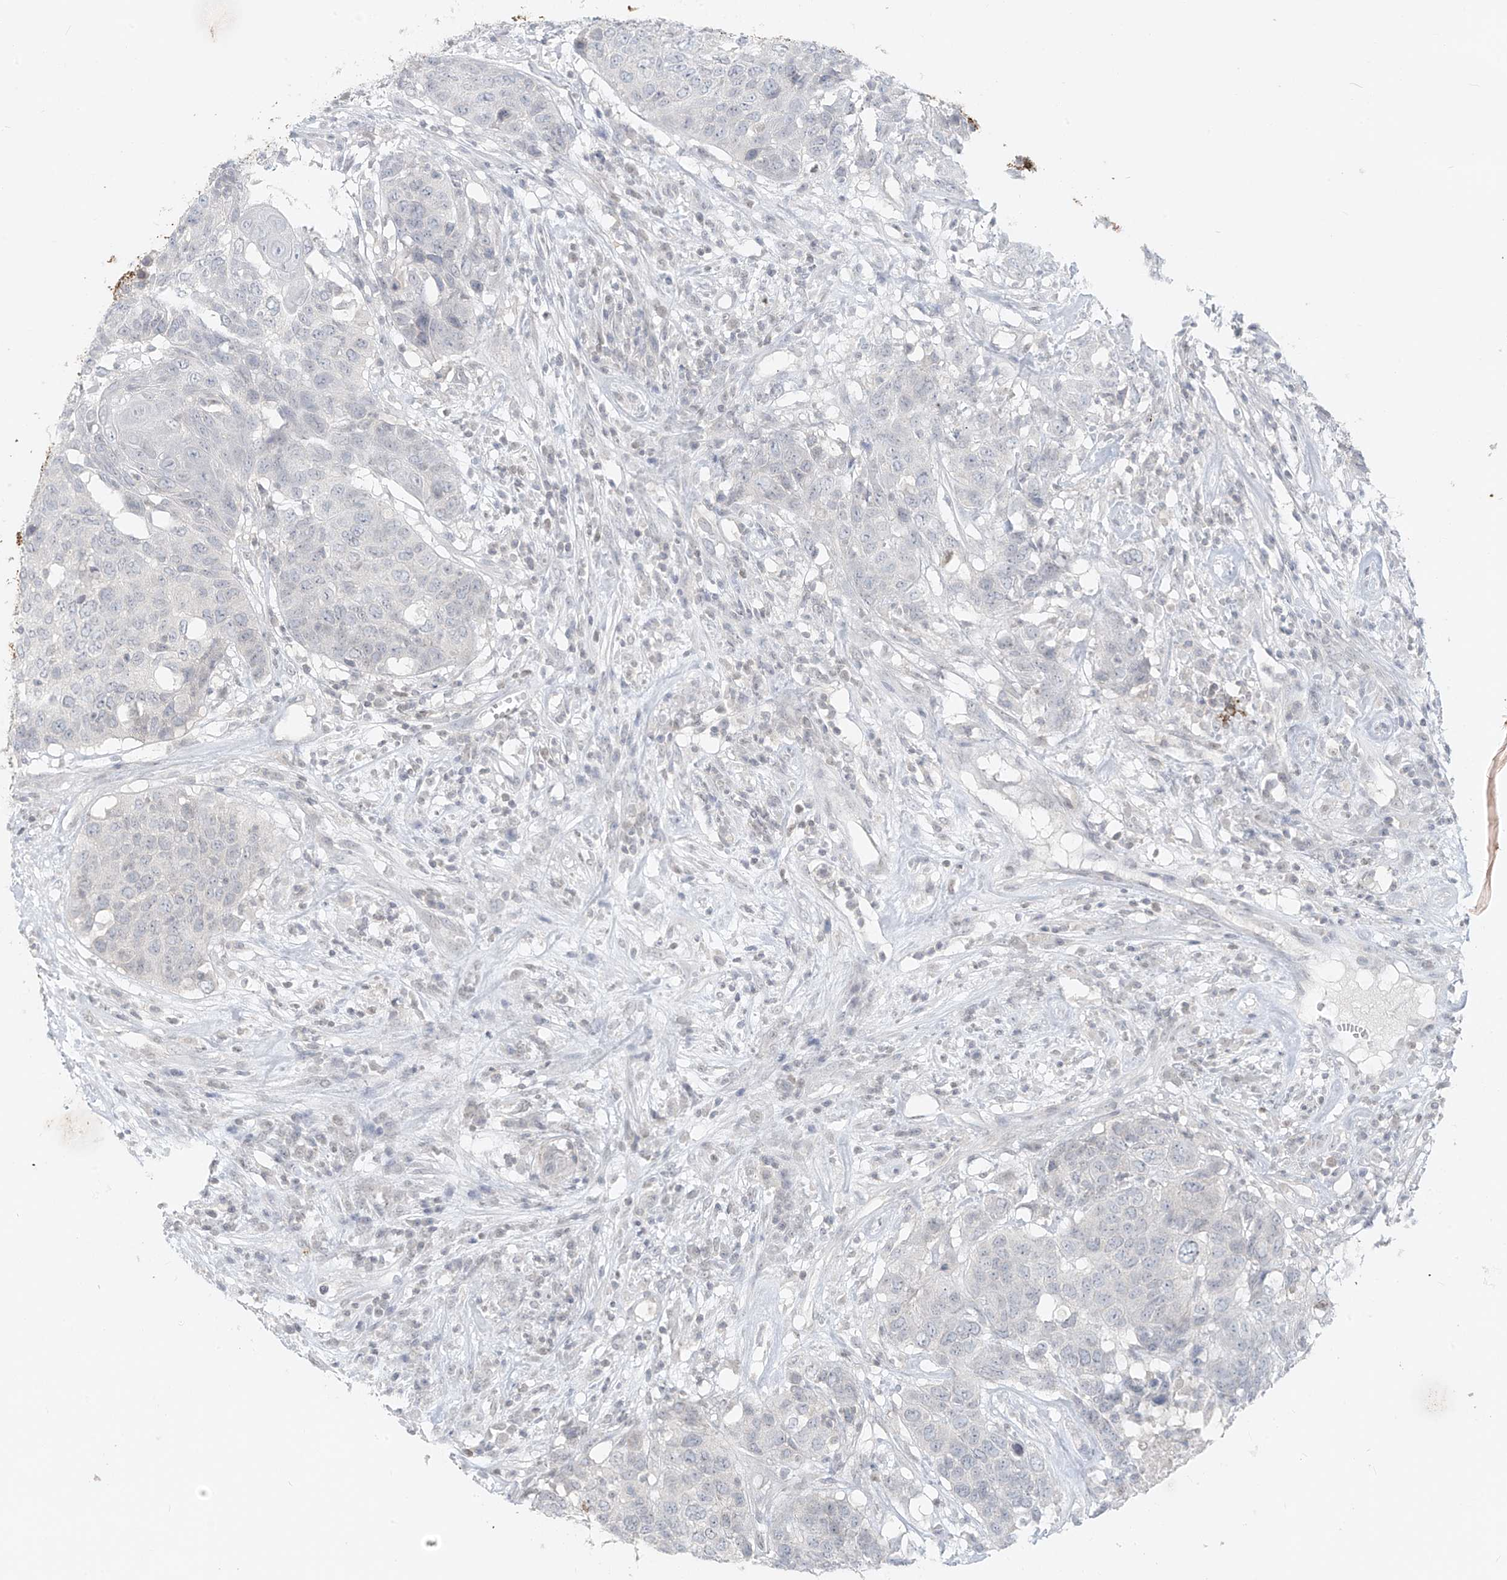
{"staining": {"intensity": "negative", "quantity": "none", "location": "none"}, "tissue": "head and neck cancer", "cell_type": "Tumor cells", "image_type": "cancer", "snomed": [{"axis": "morphology", "description": "Squamous cell carcinoma, NOS"}, {"axis": "topography", "description": "Head-Neck"}], "caption": "Image shows no protein expression in tumor cells of head and neck cancer tissue.", "gene": "OSBPL7", "patient": {"sex": "male", "age": 66}}